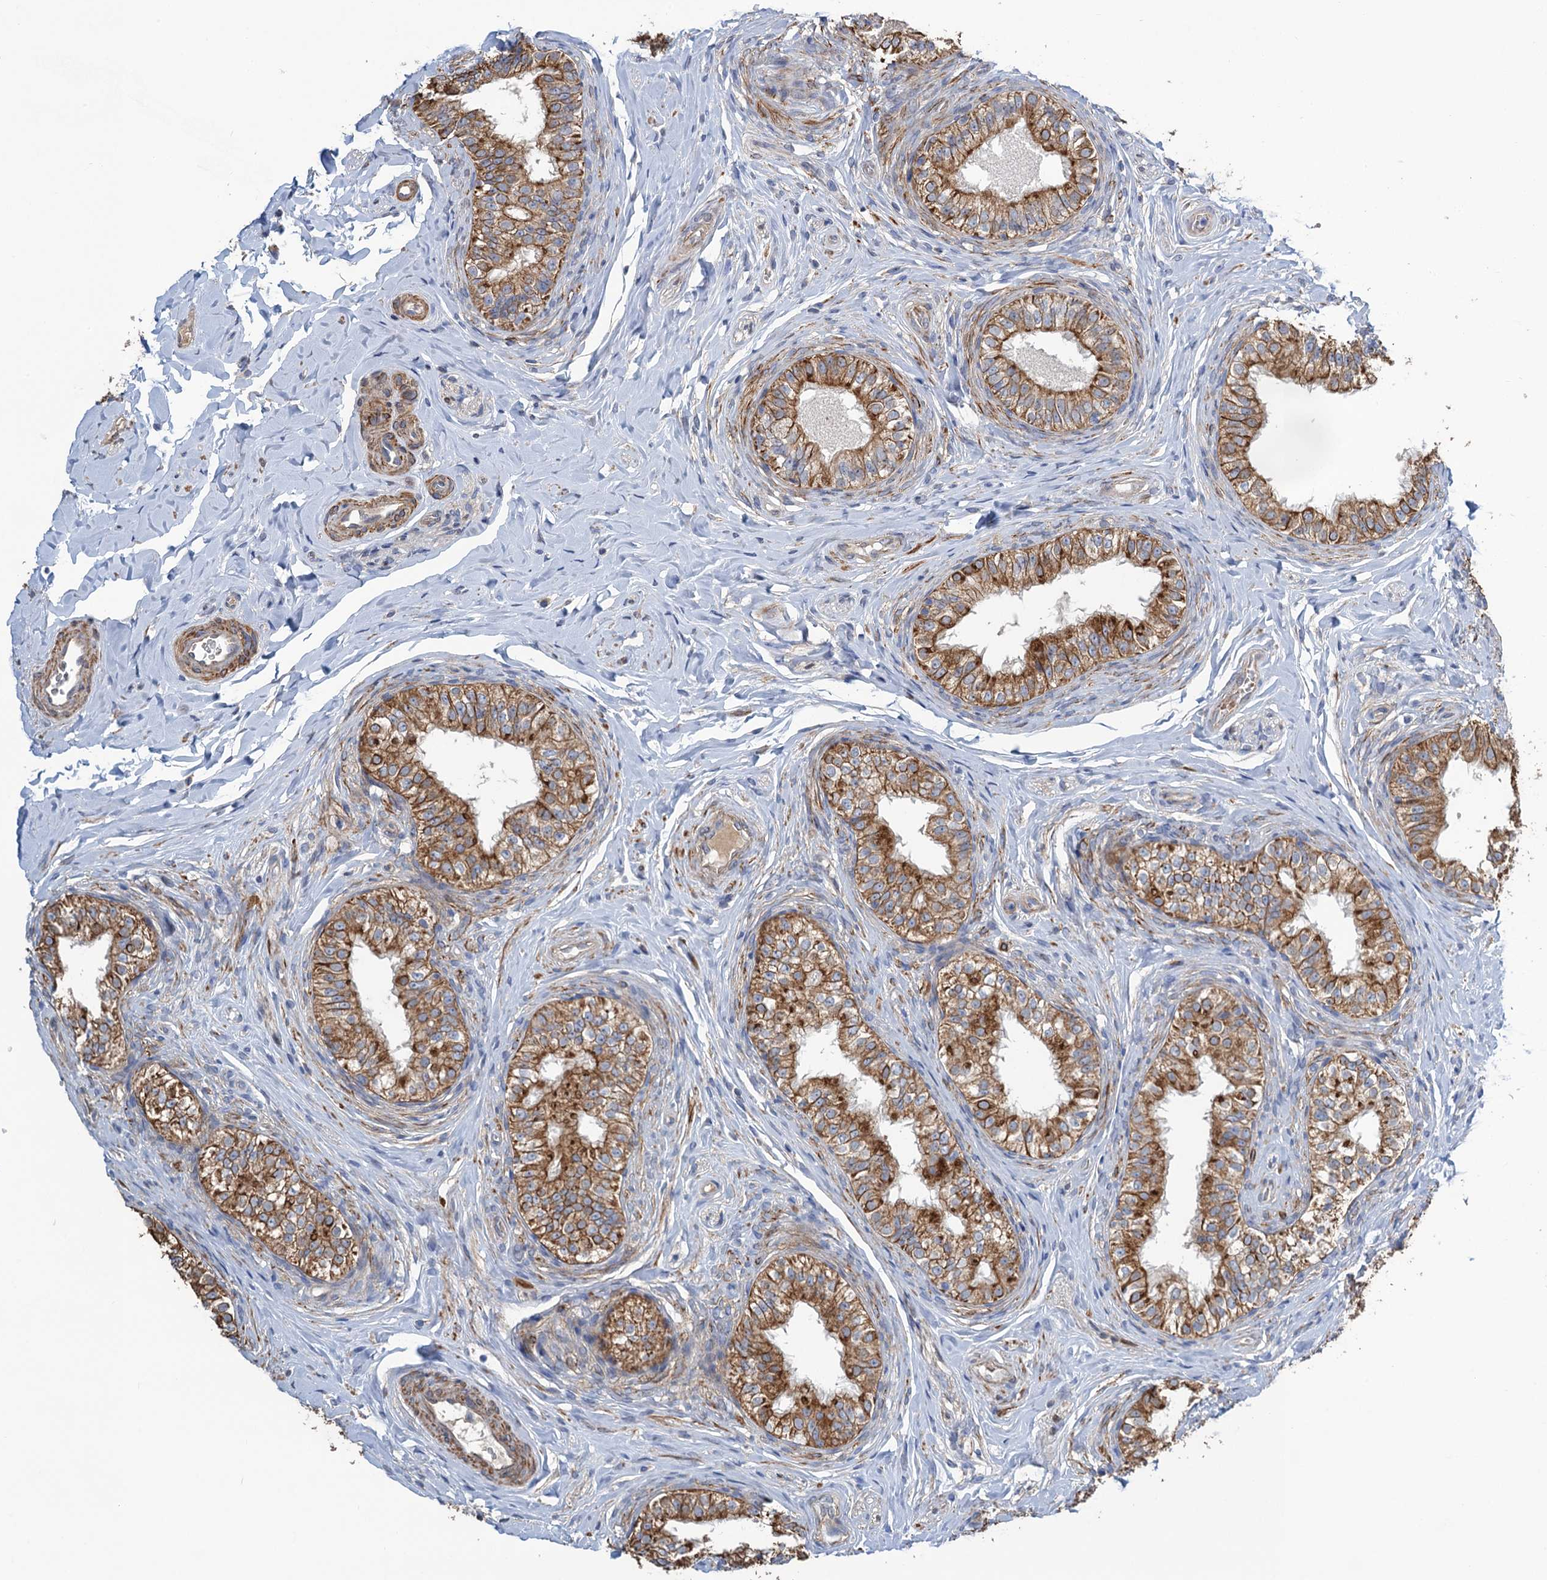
{"staining": {"intensity": "moderate", "quantity": ">75%", "location": "cytoplasmic/membranous"}, "tissue": "epididymis", "cell_type": "Glandular cells", "image_type": "normal", "snomed": [{"axis": "morphology", "description": "Normal tissue, NOS"}, {"axis": "topography", "description": "Epididymis"}], "caption": "A high-resolution photomicrograph shows immunohistochemistry (IHC) staining of unremarkable epididymis, which displays moderate cytoplasmic/membranous positivity in approximately >75% of glandular cells.", "gene": "SMCO3", "patient": {"sex": "male", "age": 49}}